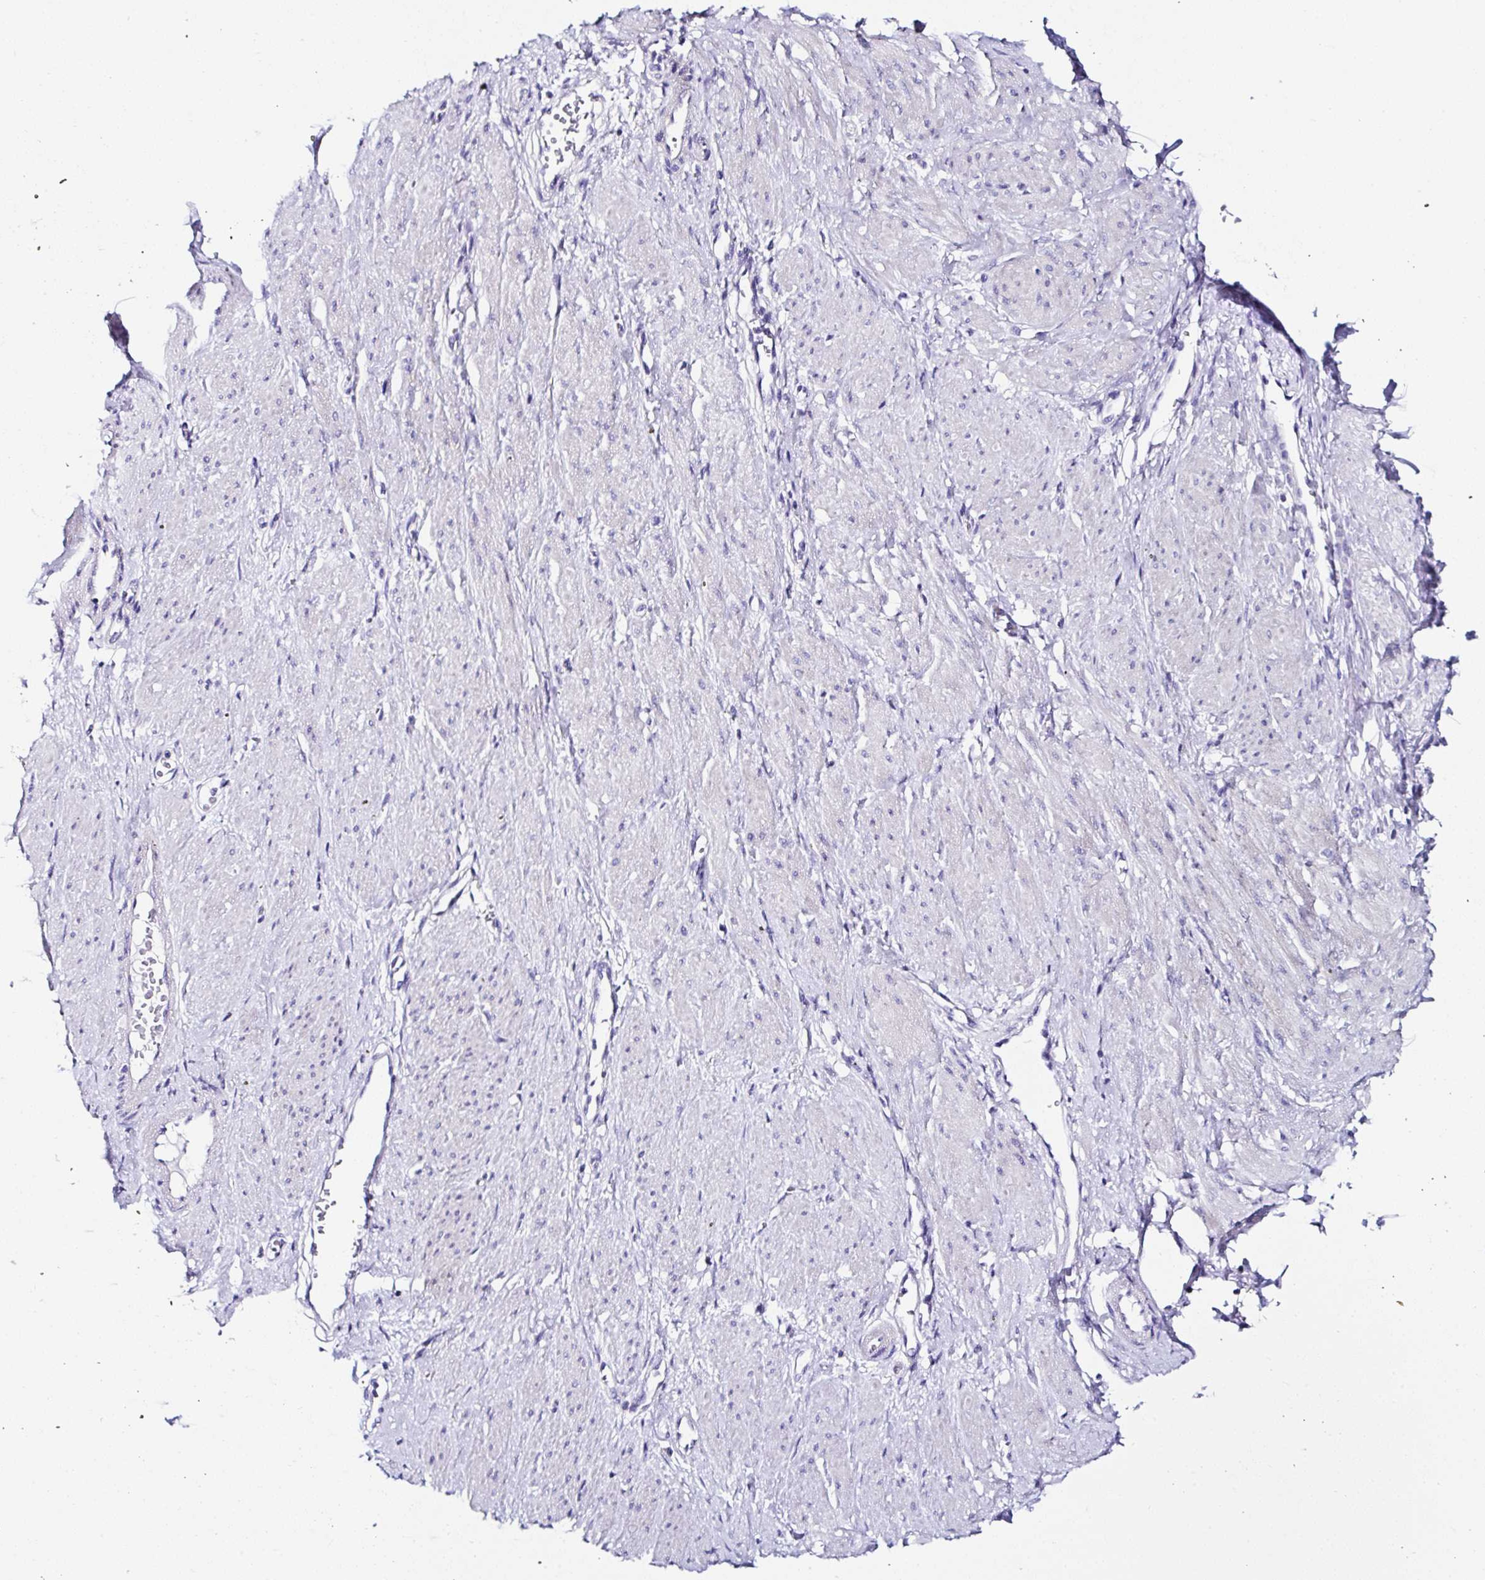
{"staining": {"intensity": "negative", "quantity": "none", "location": "none"}, "tissue": "smooth muscle", "cell_type": "Smooth muscle cells", "image_type": "normal", "snomed": [{"axis": "morphology", "description": "Normal tissue, NOS"}, {"axis": "topography", "description": "Smooth muscle"}, {"axis": "topography", "description": "Uterus"}], "caption": "This is a image of immunohistochemistry staining of benign smooth muscle, which shows no positivity in smooth muscle cells. (Brightfield microscopy of DAB (3,3'-diaminobenzidine) immunohistochemistry (IHC) at high magnification).", "gene": "UGT3A1", "patient": {"sex": "female", "age": 39}}